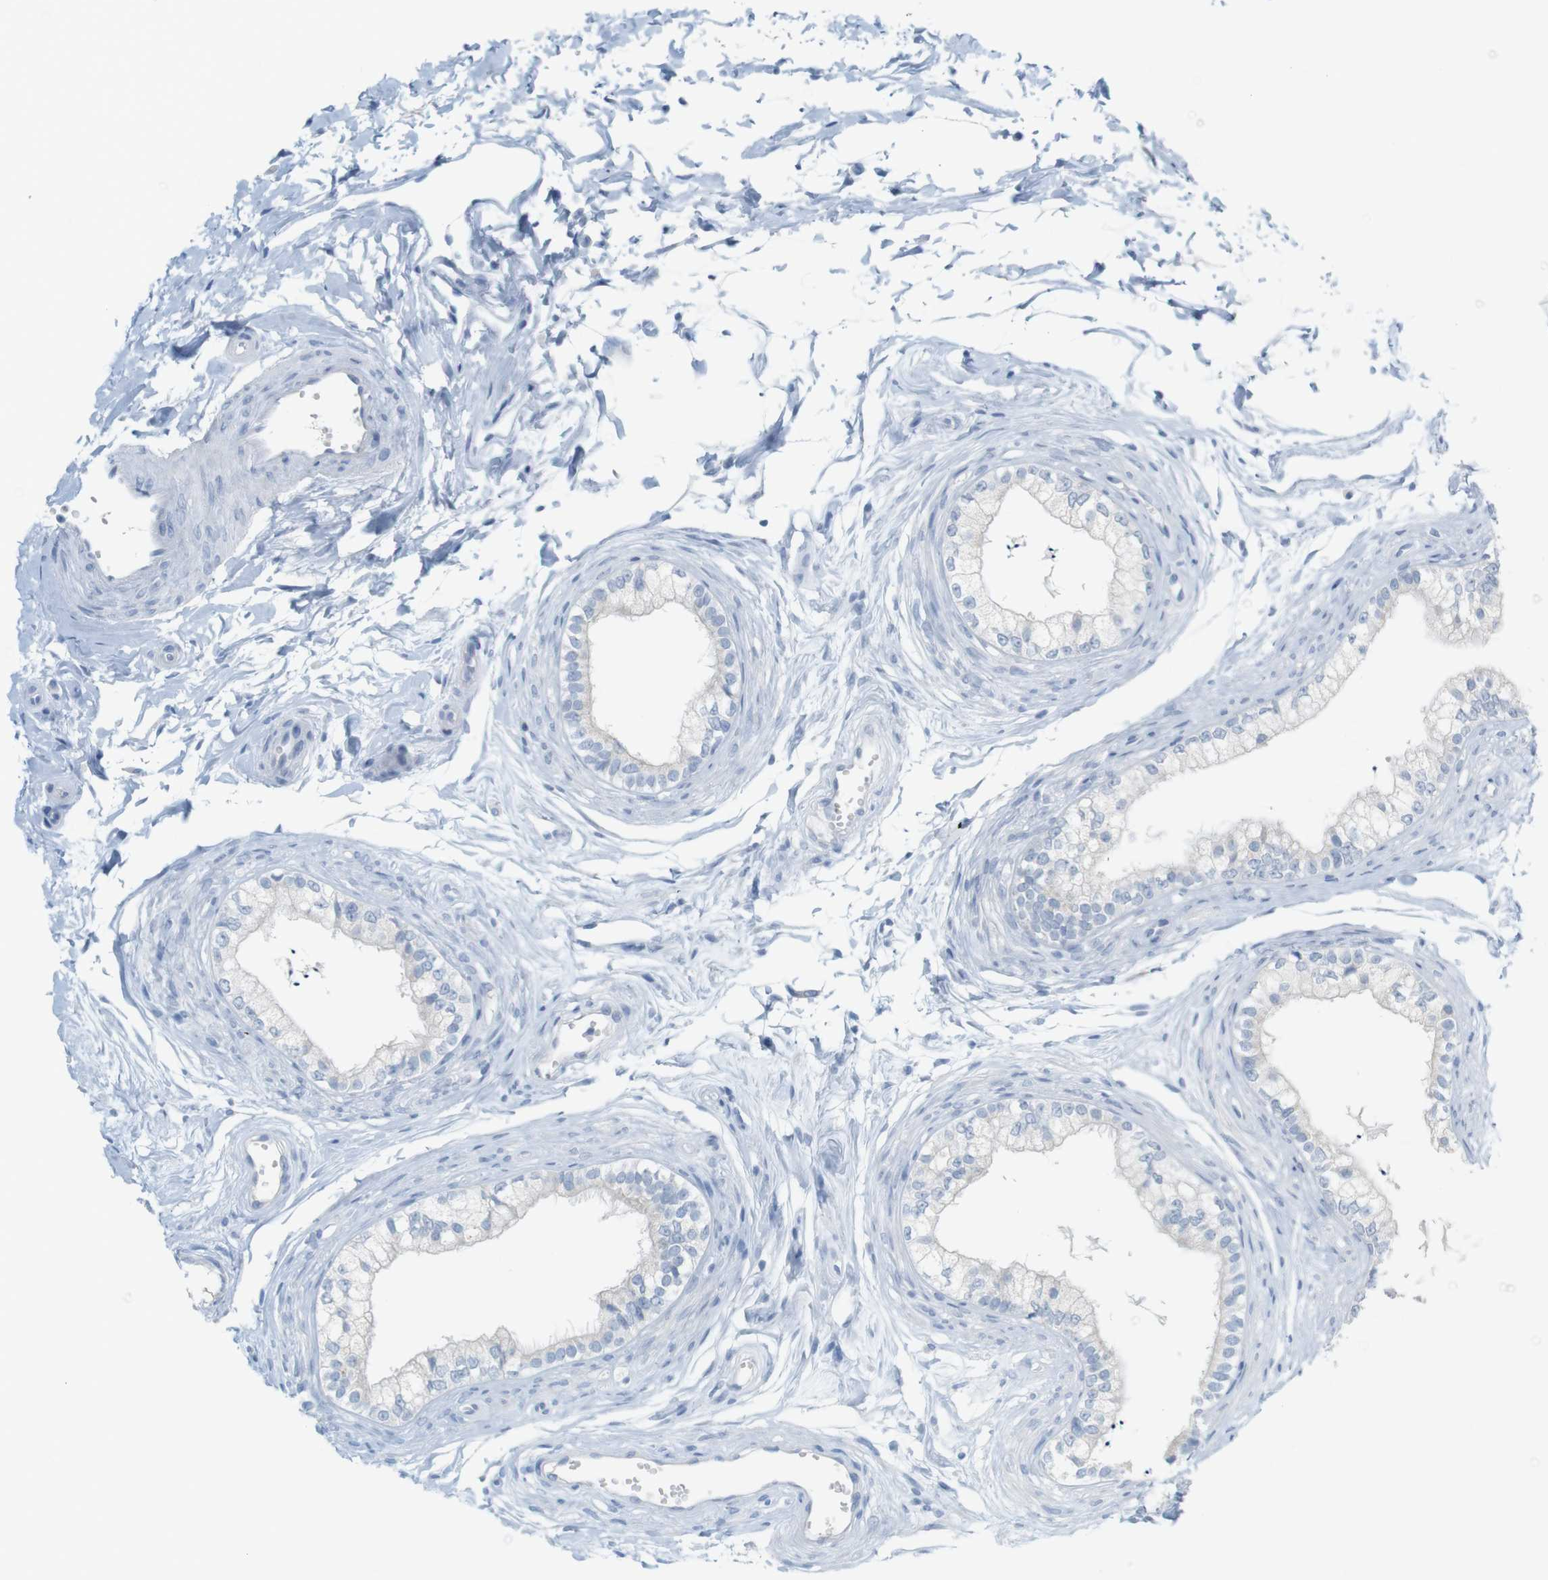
{"staining": {"intensity": "negative", "quantity": "none", "location": "none"}, "tissue": "epididymis", "cell_type": "Glandular cells", "image_type": "normal", "snomed": [{"axis": "morphology", "description": "Normal tissue, NOS"}, {"axis": "topography", "description": "Epididymis"}], "caption": "This is an IHC histopathology image of benign epididymis. There is no staining in glandular cells.", "gene": "RGS9", "patient": {"sex": "male", "age": 56}}